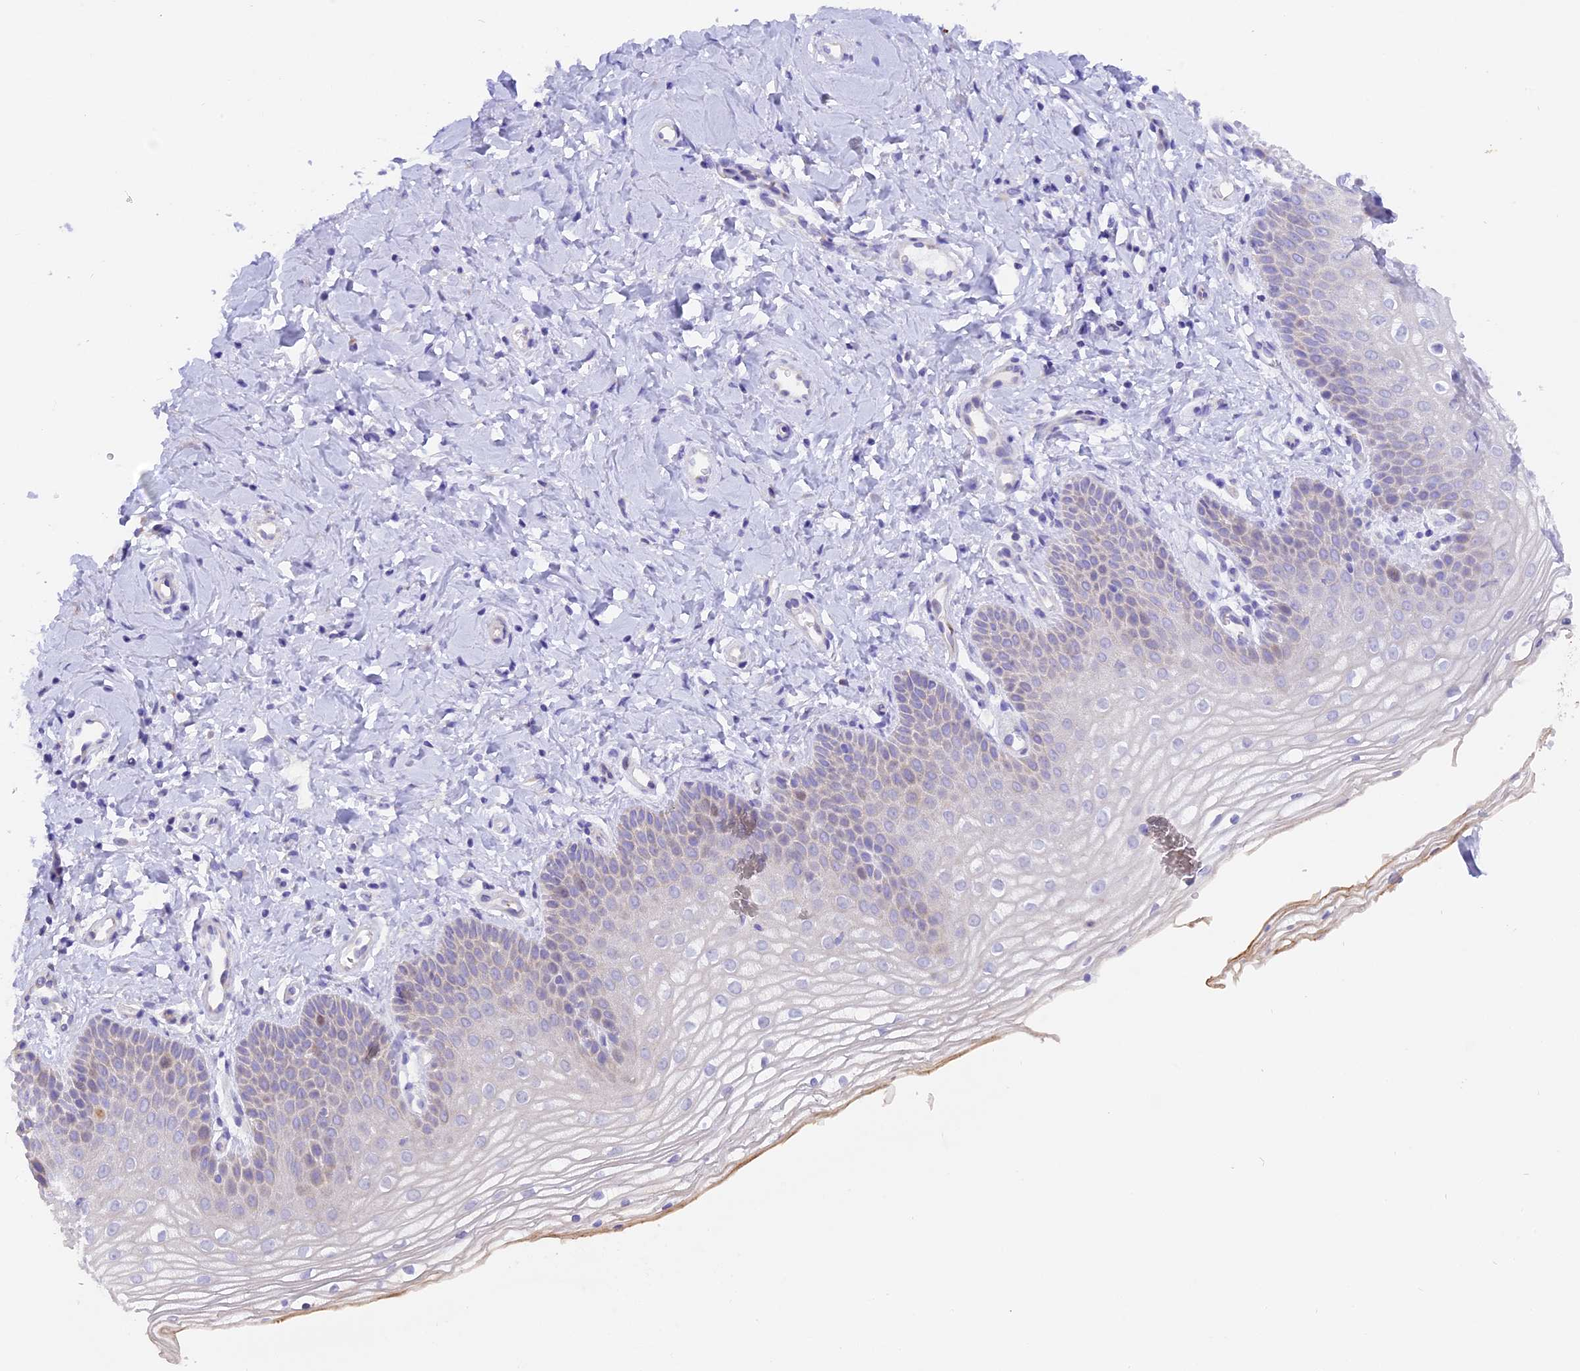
{"staining": {"intensity": "negative", "quantity": "none", "location": "none"}, "tissue": "vagina", "cell_type": "Squamous epithelial cells", "image_type": "normal", "snomed": [{"axis": "morphology", "description": "Normal tissue, NOS"}, {"axis": "topography", "description": "Vagina"}], "caption": "IHC image of benign vagina stained for a protein (brown), which demonstrates no positivity in squamous epithelial cells. (DAB immunohistochemistry (IHC) with hematoxylin counter stain).", "gene": "PKIA", "patient": {"sex": "female", "age": 68}}